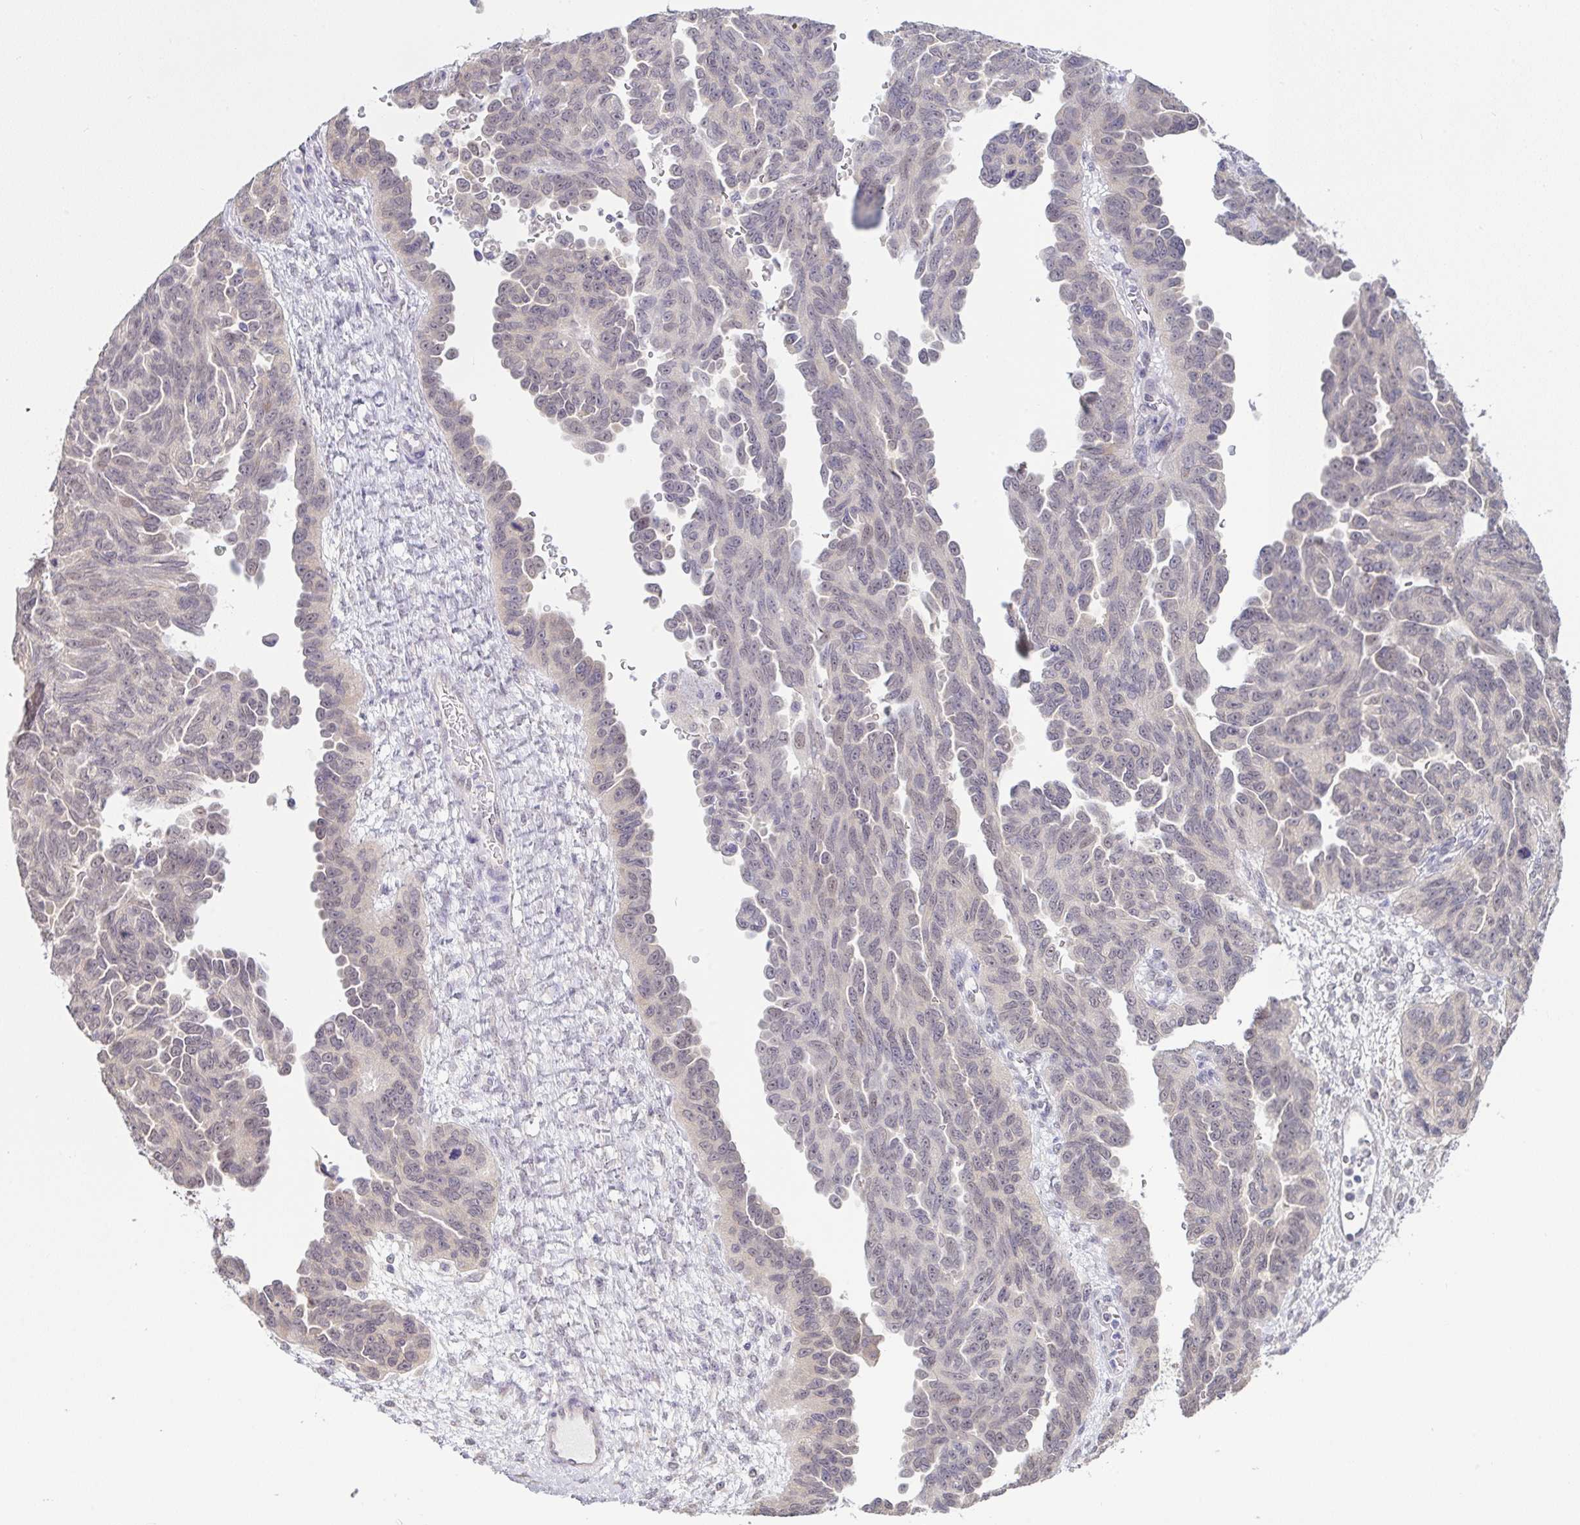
{"staining": {"intensity": "weak", "quantity": "25%-75%", "location": "cytoplasmic/membranous,nuclear"}, "tissue": "ovarian cancer", "cell_type": "Tumor cells", "image_type": "cancer", "snomed": [{"axis": "morphology", "description": "Cystadenocarcinoma, serous, NOS"}, {"axis": "topography", "description": "Ovary"}], "caption": "Tumor cells reveal low levels of weak cytoplasmic/membranous and nuclear positivity in approximately 25%-75% of cells in serous cystadenocarcinoma (ovarian).", "gene": "HYPK", "patient": {"sex": "female", "age": 64}}